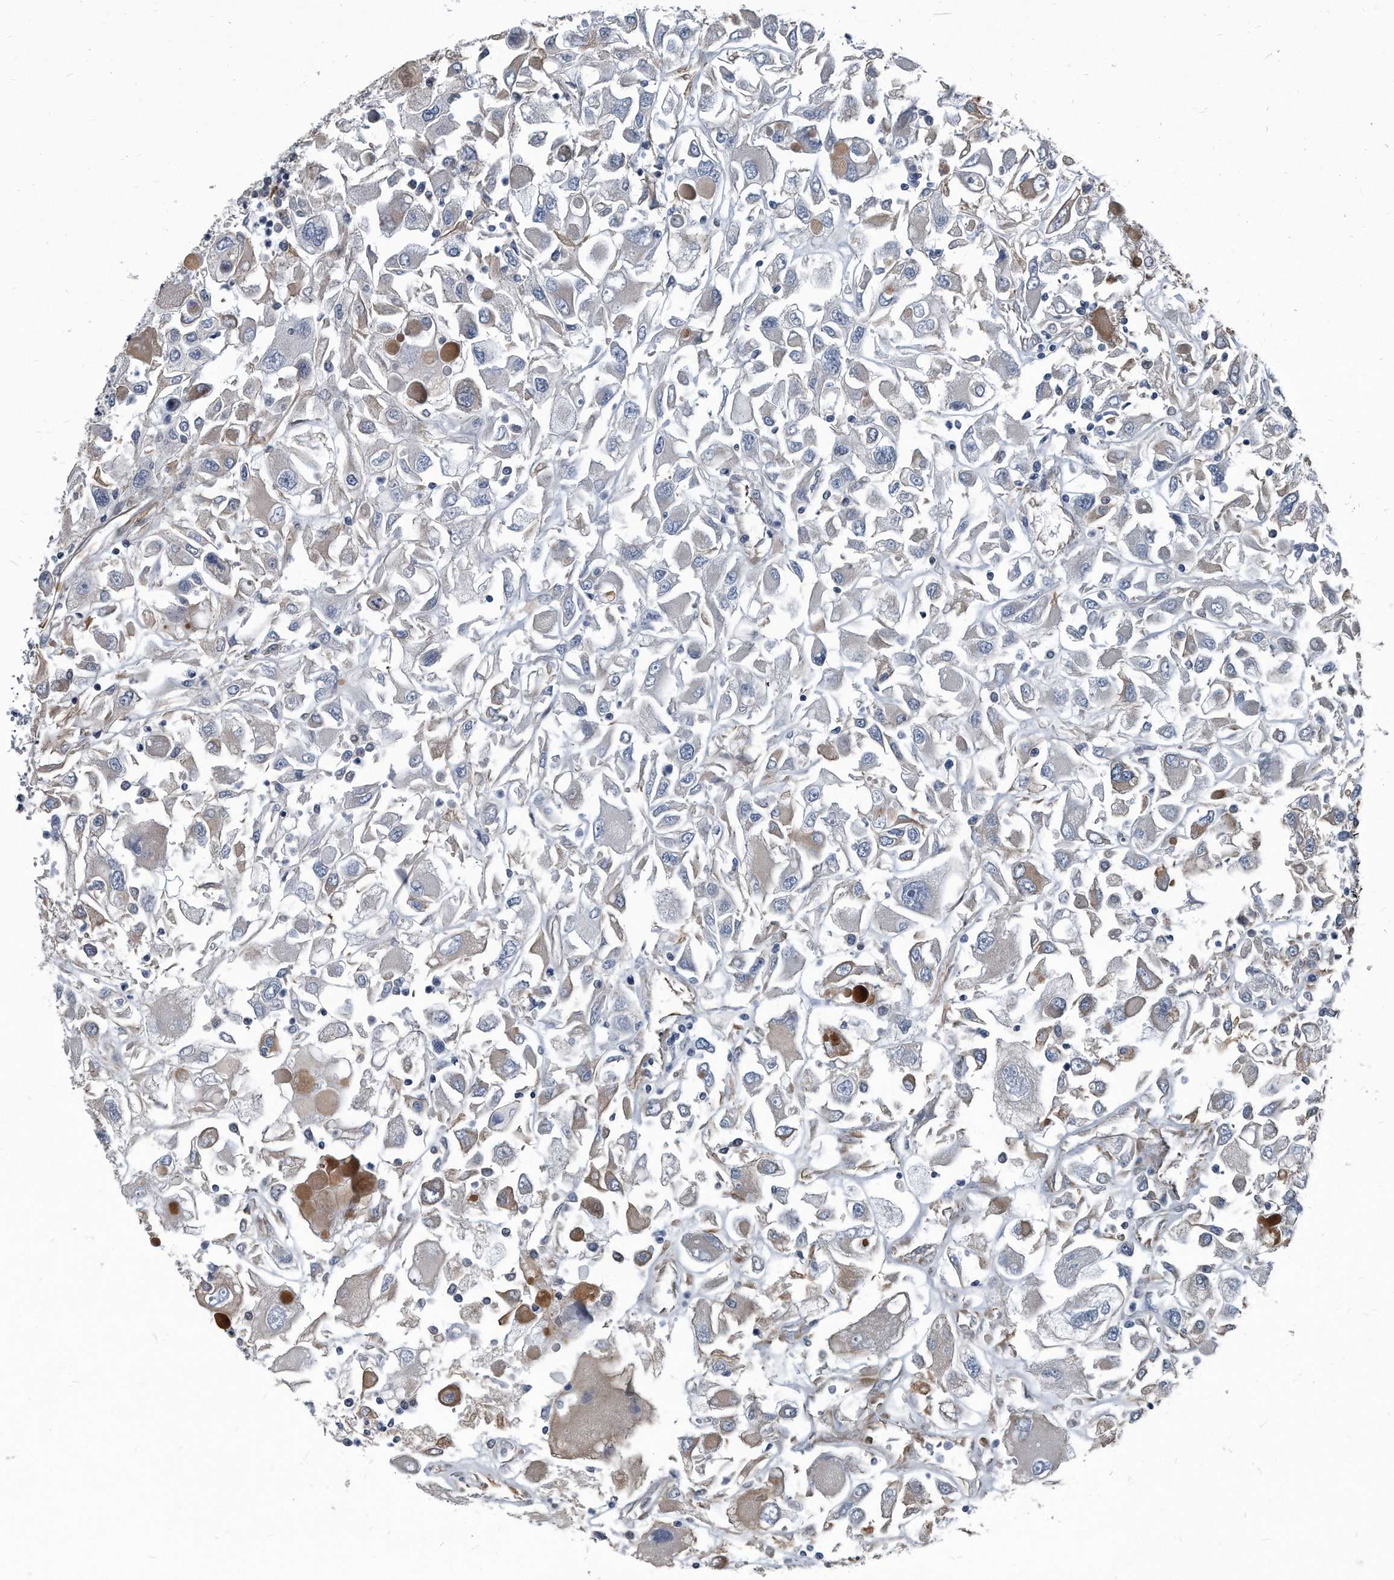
{"staining": {"intensity": "weak", "quantity": "<25%", "location": "cytoplasmic/membranous"}, "tissue": "renal cancer", "cell_type": "Tumor cells", "image_type": "cancer", "snomed": [{"axis": "morphology", "description": "Adenocarcinoma, NOS"}, {"axis": "topography", "description": "Kidney"}], "caption": "Tumor cells show no significant protein positivity in renal cancer (adenocarcinoma).", "gene": "PLEC", "patient": {"sex": "female", "age": 52}}